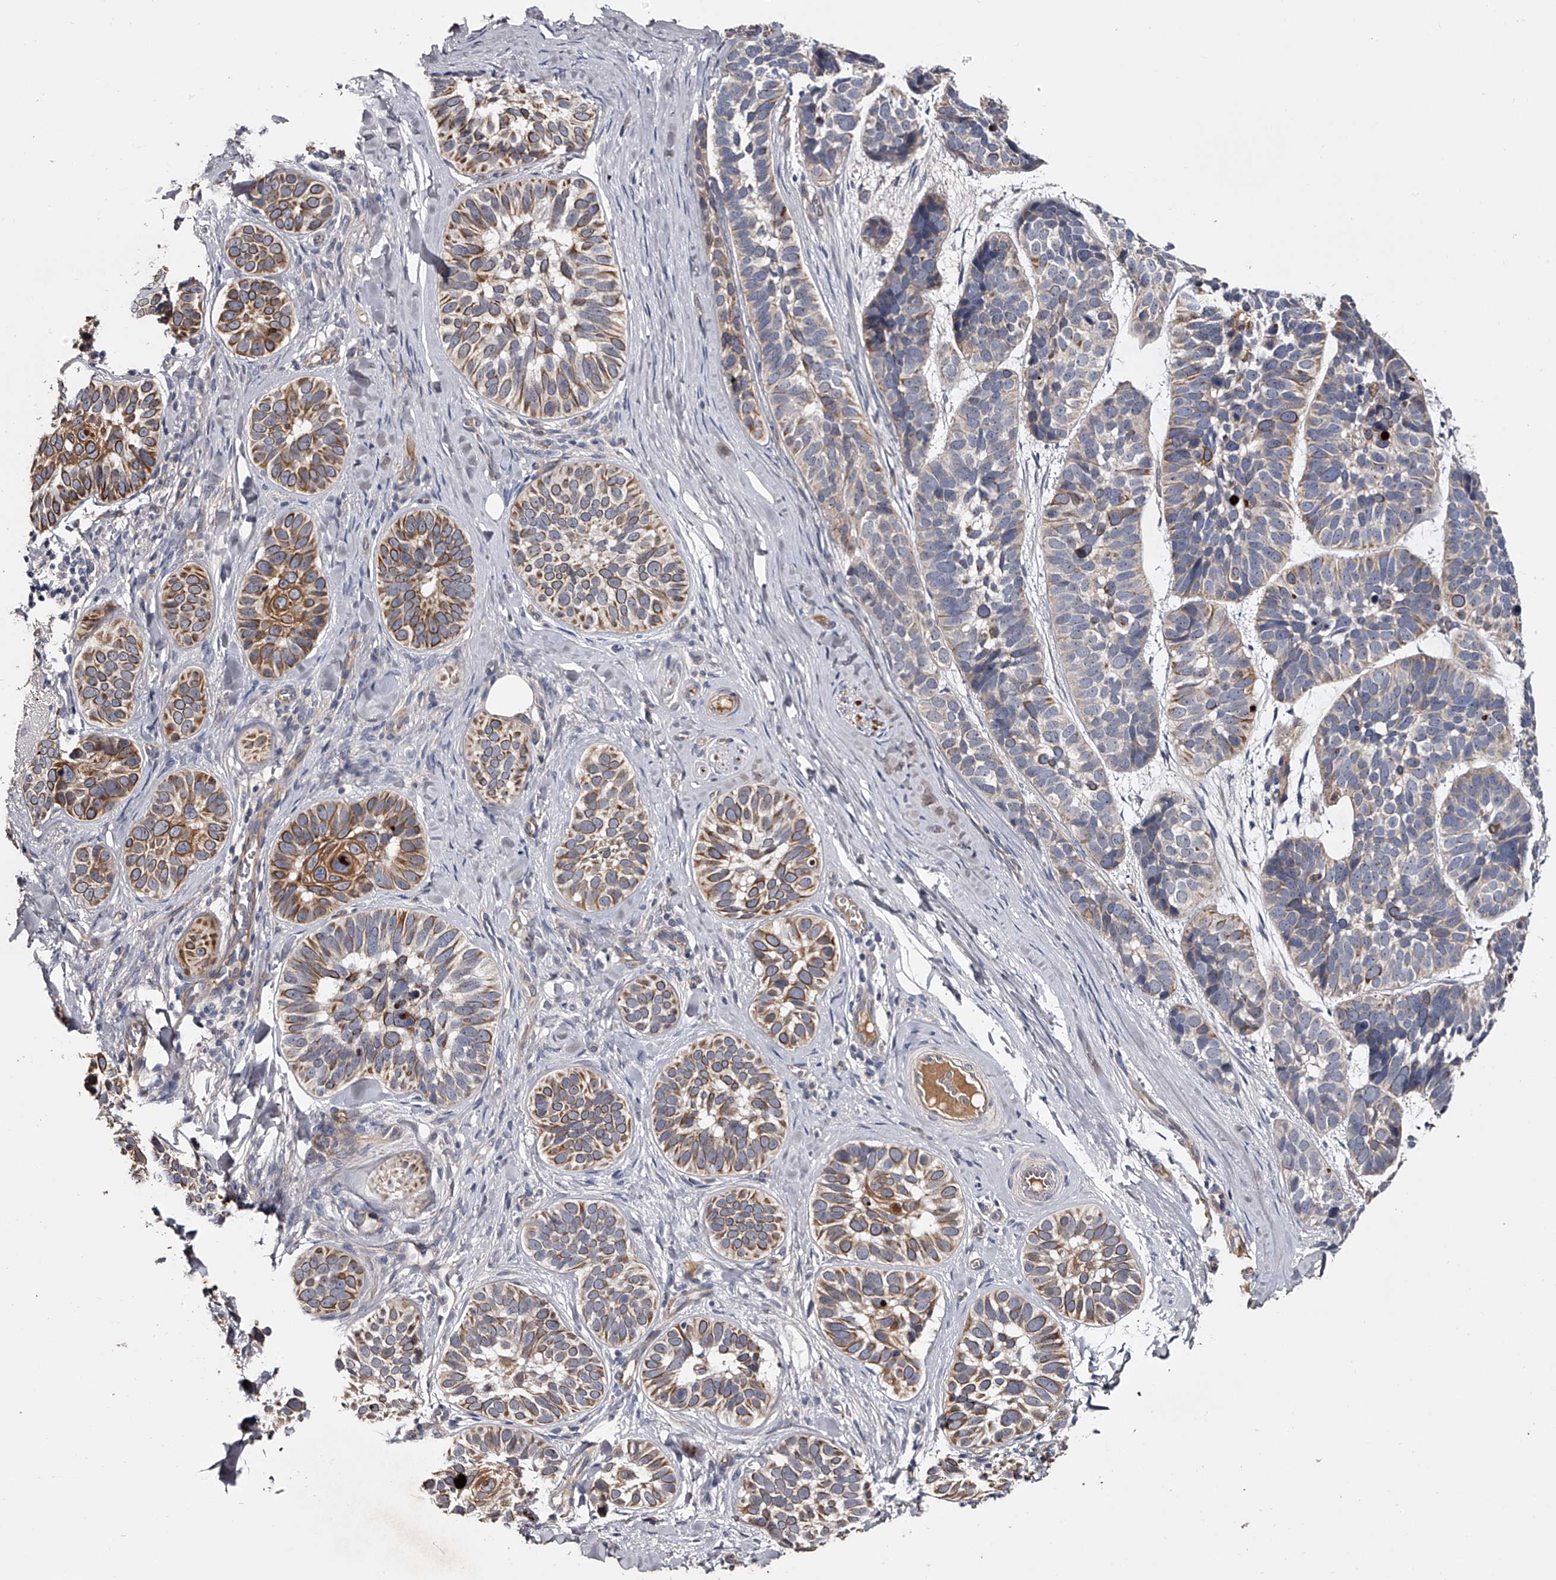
{"staining": {"intensity": "moderate", "quantity": "25%-75%", "location": "cytoplasmic/membranous"}, "tissue": "skin cancer", "cell_type": "Tumor cells", "image_type": "cancer", "snomed": [{"axis": "morphology", "description": "Basal cell carcinoma"}, {"axis": "topography", "description": "Skin"}], "caption": "High-power microscopy captured an immunohistochemistry micrograph of skin cancer, revealing moderate cytoplasmic/membranous staining in about 25%-75% of tumor cells.", "gene": "MDN1", "patient": {"sex": "male", "age": 62}}